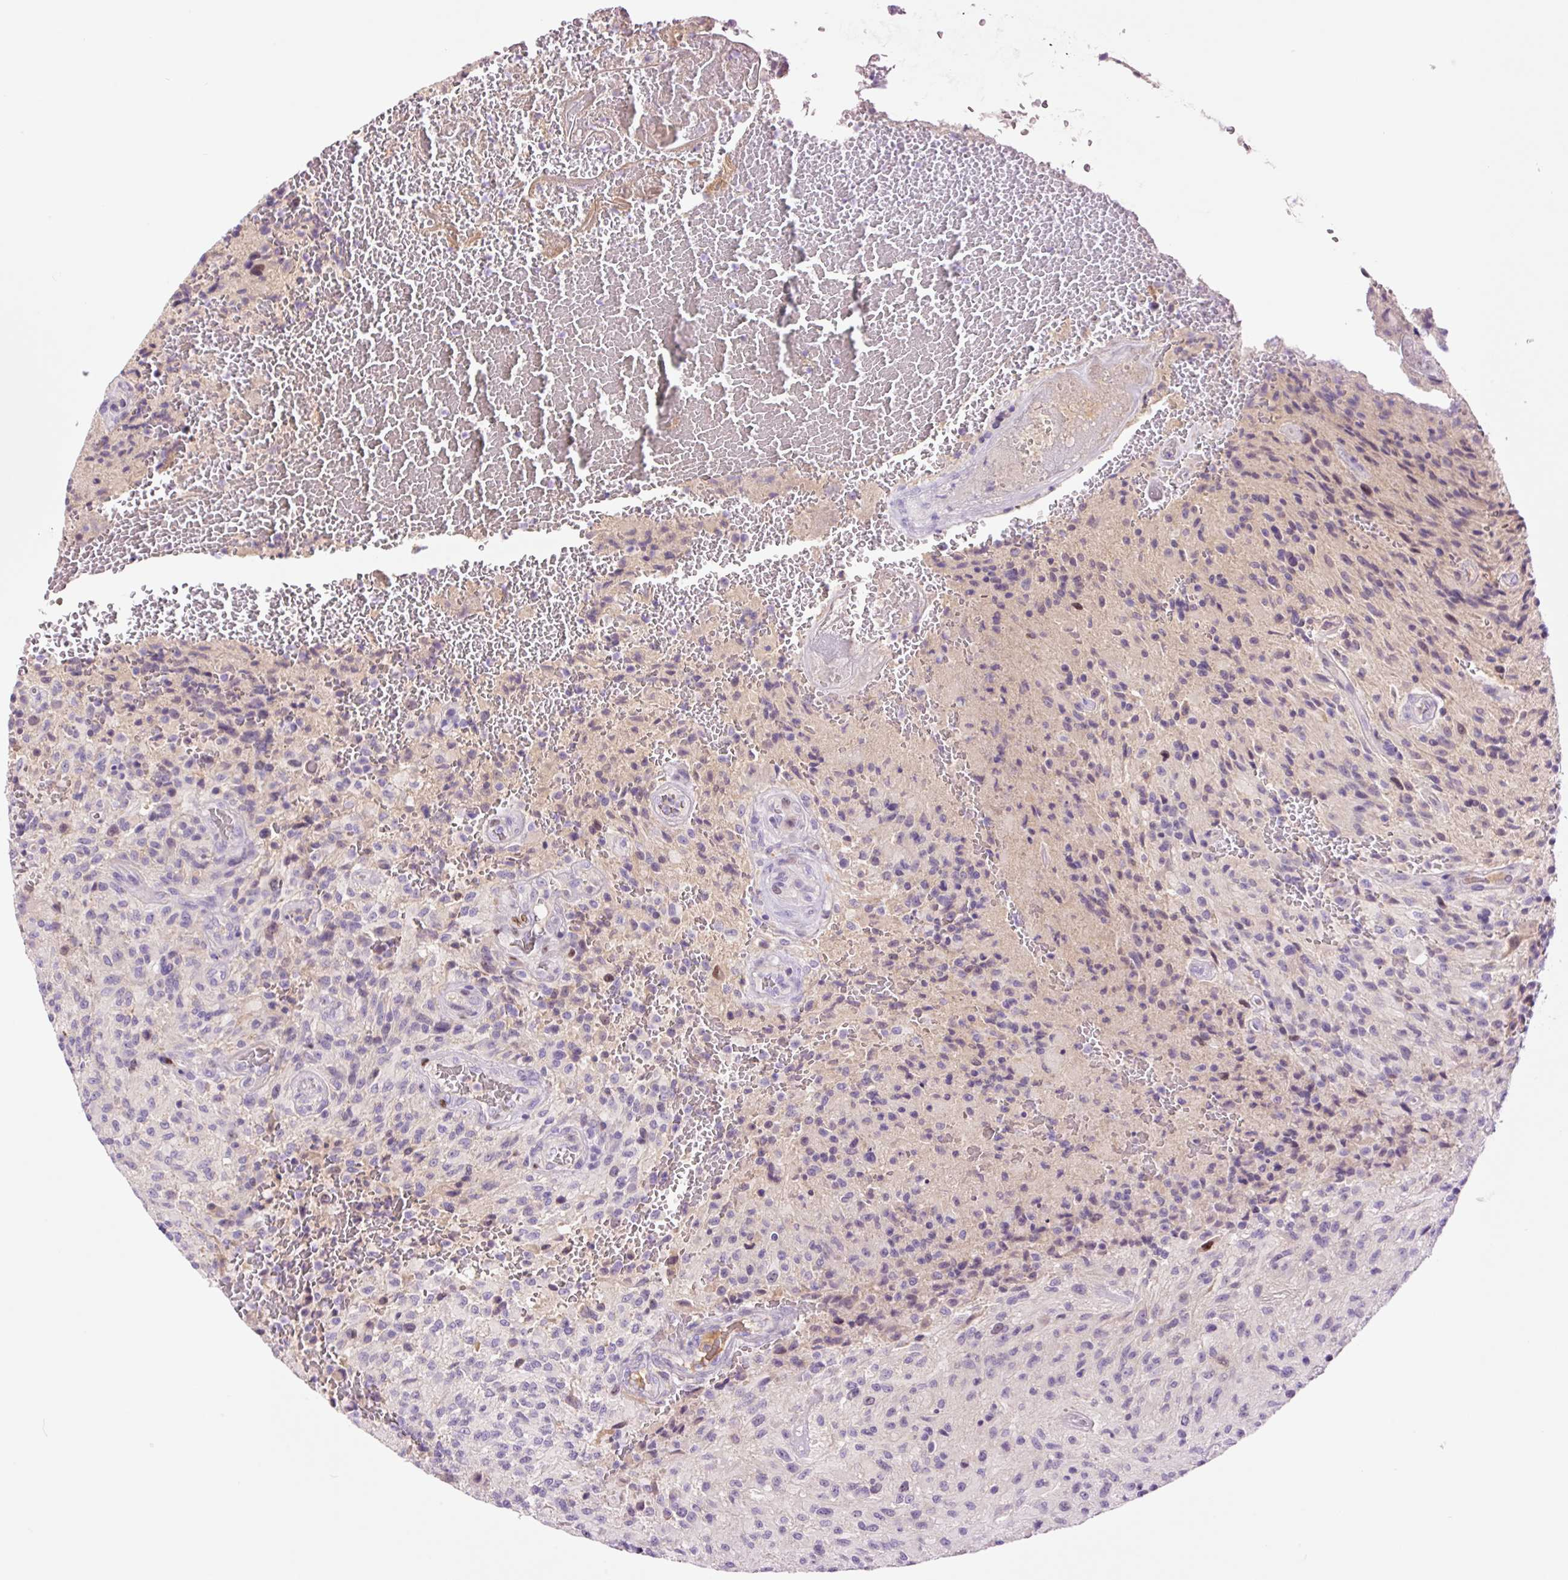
{"staining": {"intensity": "negative", "quantity": "none", "location": "none"}, "tissue": "glioma", "cell_type": "Tumor cells", "image_type": "cancer", "snomed": [{"axis": "morphology", "description": "Normal tissue, NOS"}, {"axis": "morphology", "description": "Glioma, malignant, High grade"}, {"axis": "topography", "description": "Cerebral cortex"}], "caption": "Tumor cells show no significant protein staining in glioma.", "gene": "DPPA4", "patient": {"sex": "male", "age": 56}}